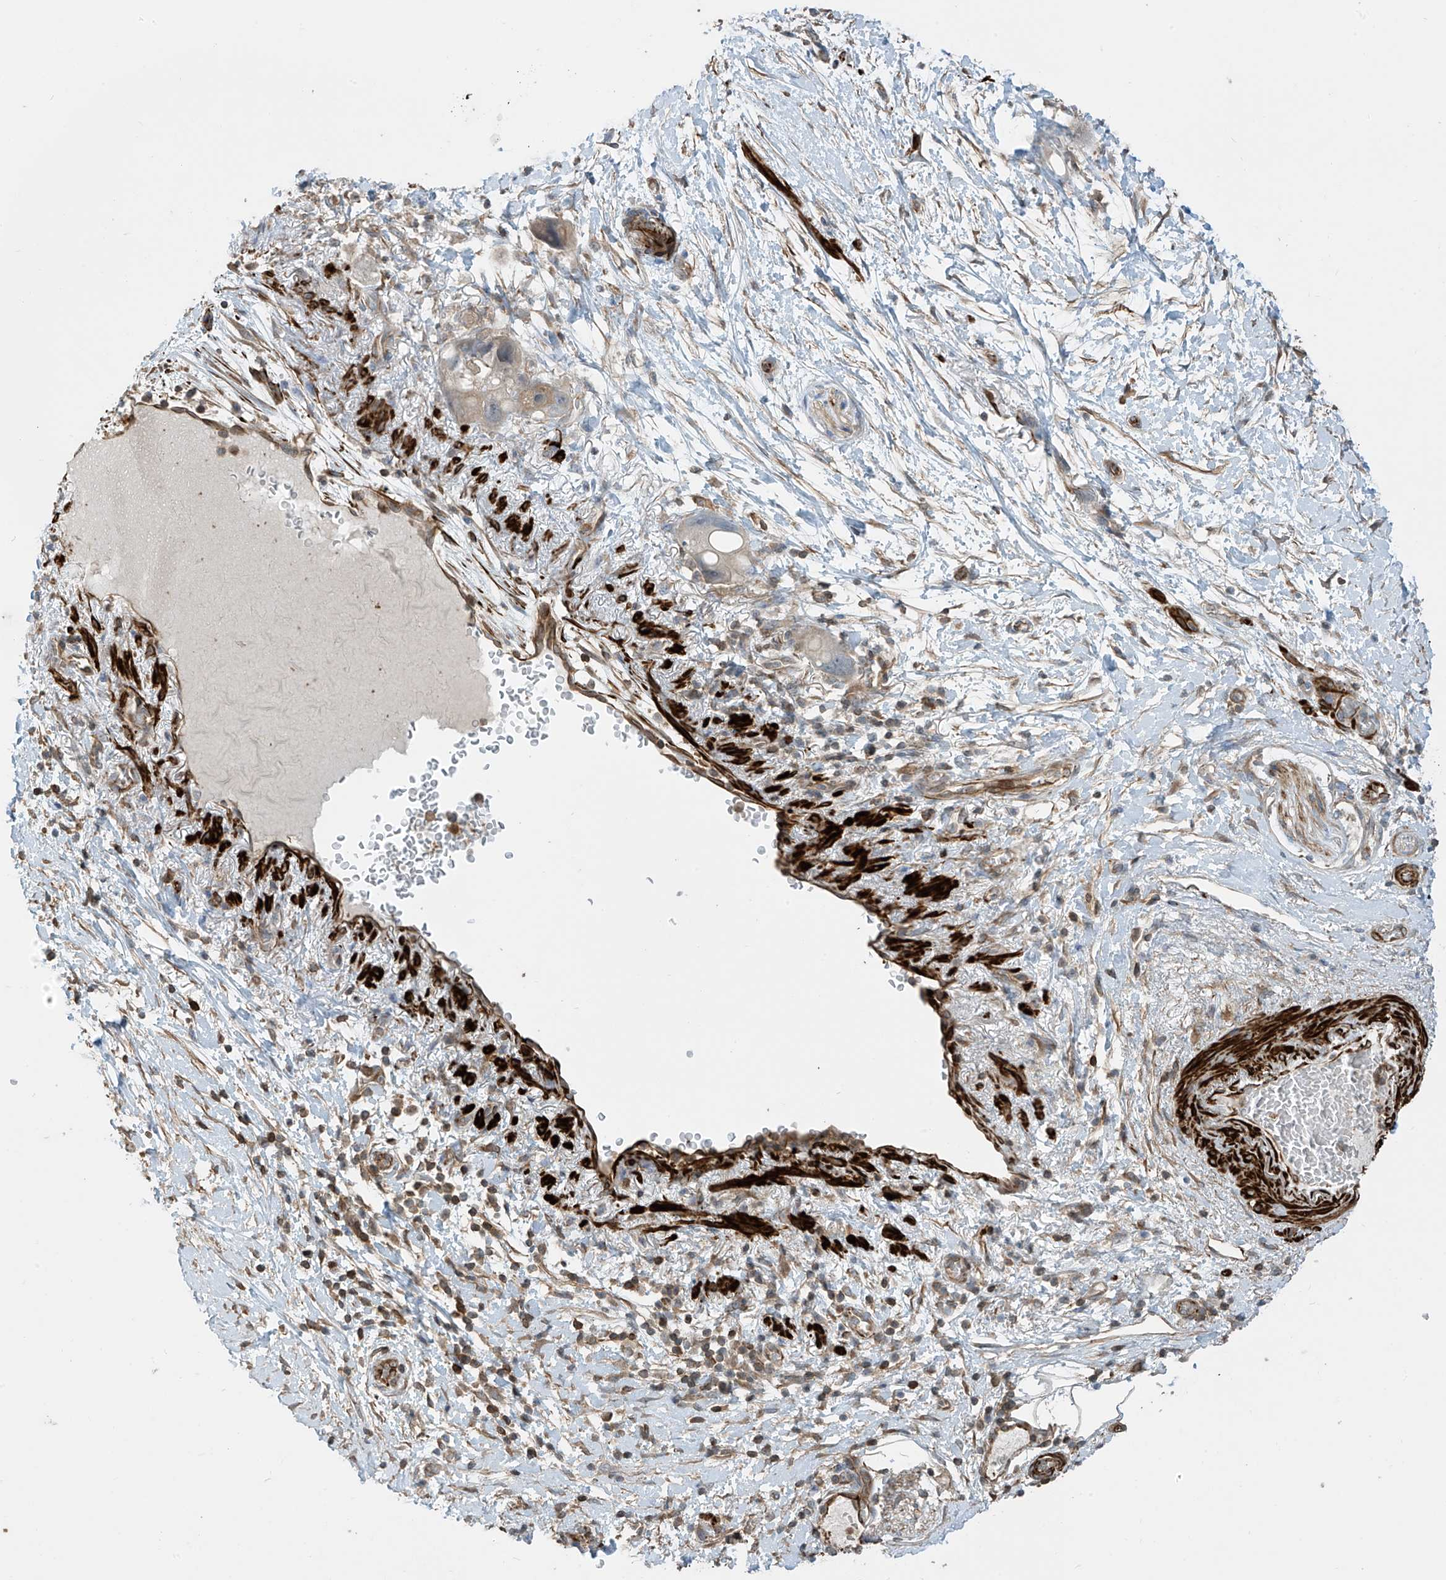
{"staining": {"intensity": "weak", "quantity": "25%-75%", "location": "cytoplasmic/membranous"}, "tissue": "pancreatic cancer", "cell_type": "Tumor cells", "image_type": "cancer", "snomed": [{"axis": "morphology", "description": "Normal tissue, NOS"}, {"axis": "morphology", "description": "Adenocarcinoma, NOS"}, {"axis": "topography", "description": "Pancreas"}], "caption": "DAB immunohistochemical staining of pancreatic cancer exhibits weak cytoplasmic/membranous protein positivity in about 25%-75% of tumor cells.", "gene": "SH3BGRL3", "patient": {"sex": "female", "age": 68}}